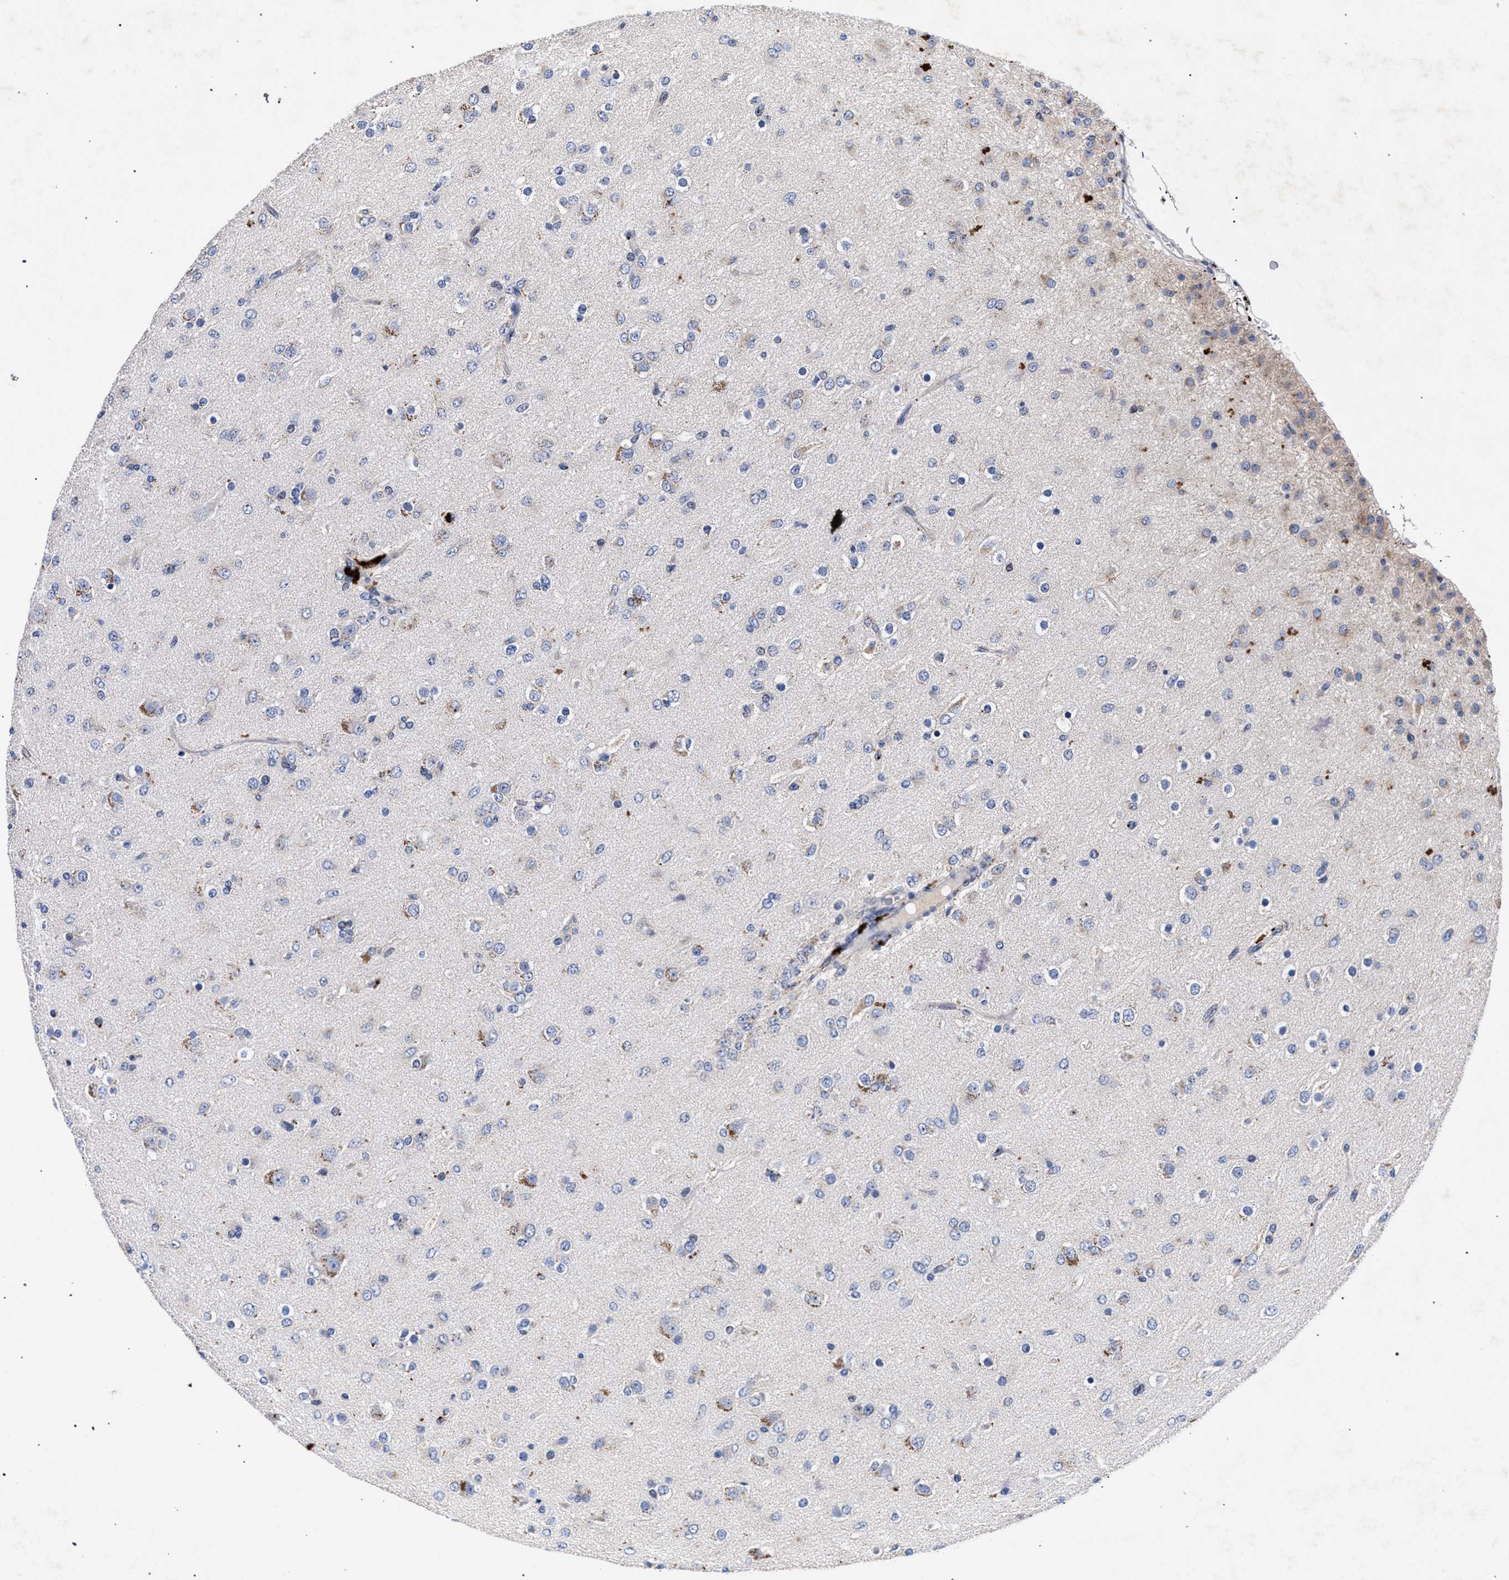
{"staining": {"intensity": "weak", "quantity": "<25%", "location": "cytoplasmic/membranous"}, "tissue": "glioma", "cell_type": "Tumor cells", "image_type": "cancer", "snomed": [{"axis": "morphology", "description": "Glioma, malignant, Low grade"}, {"axis": "topography", "description": "Brain"}], "caption": "Photomicrograph shows no significant protein staining in tumor cells of malignant low-grade glioma.", "gene": "HSD17B14", "patient": {"sex": "male", "age": 65}}